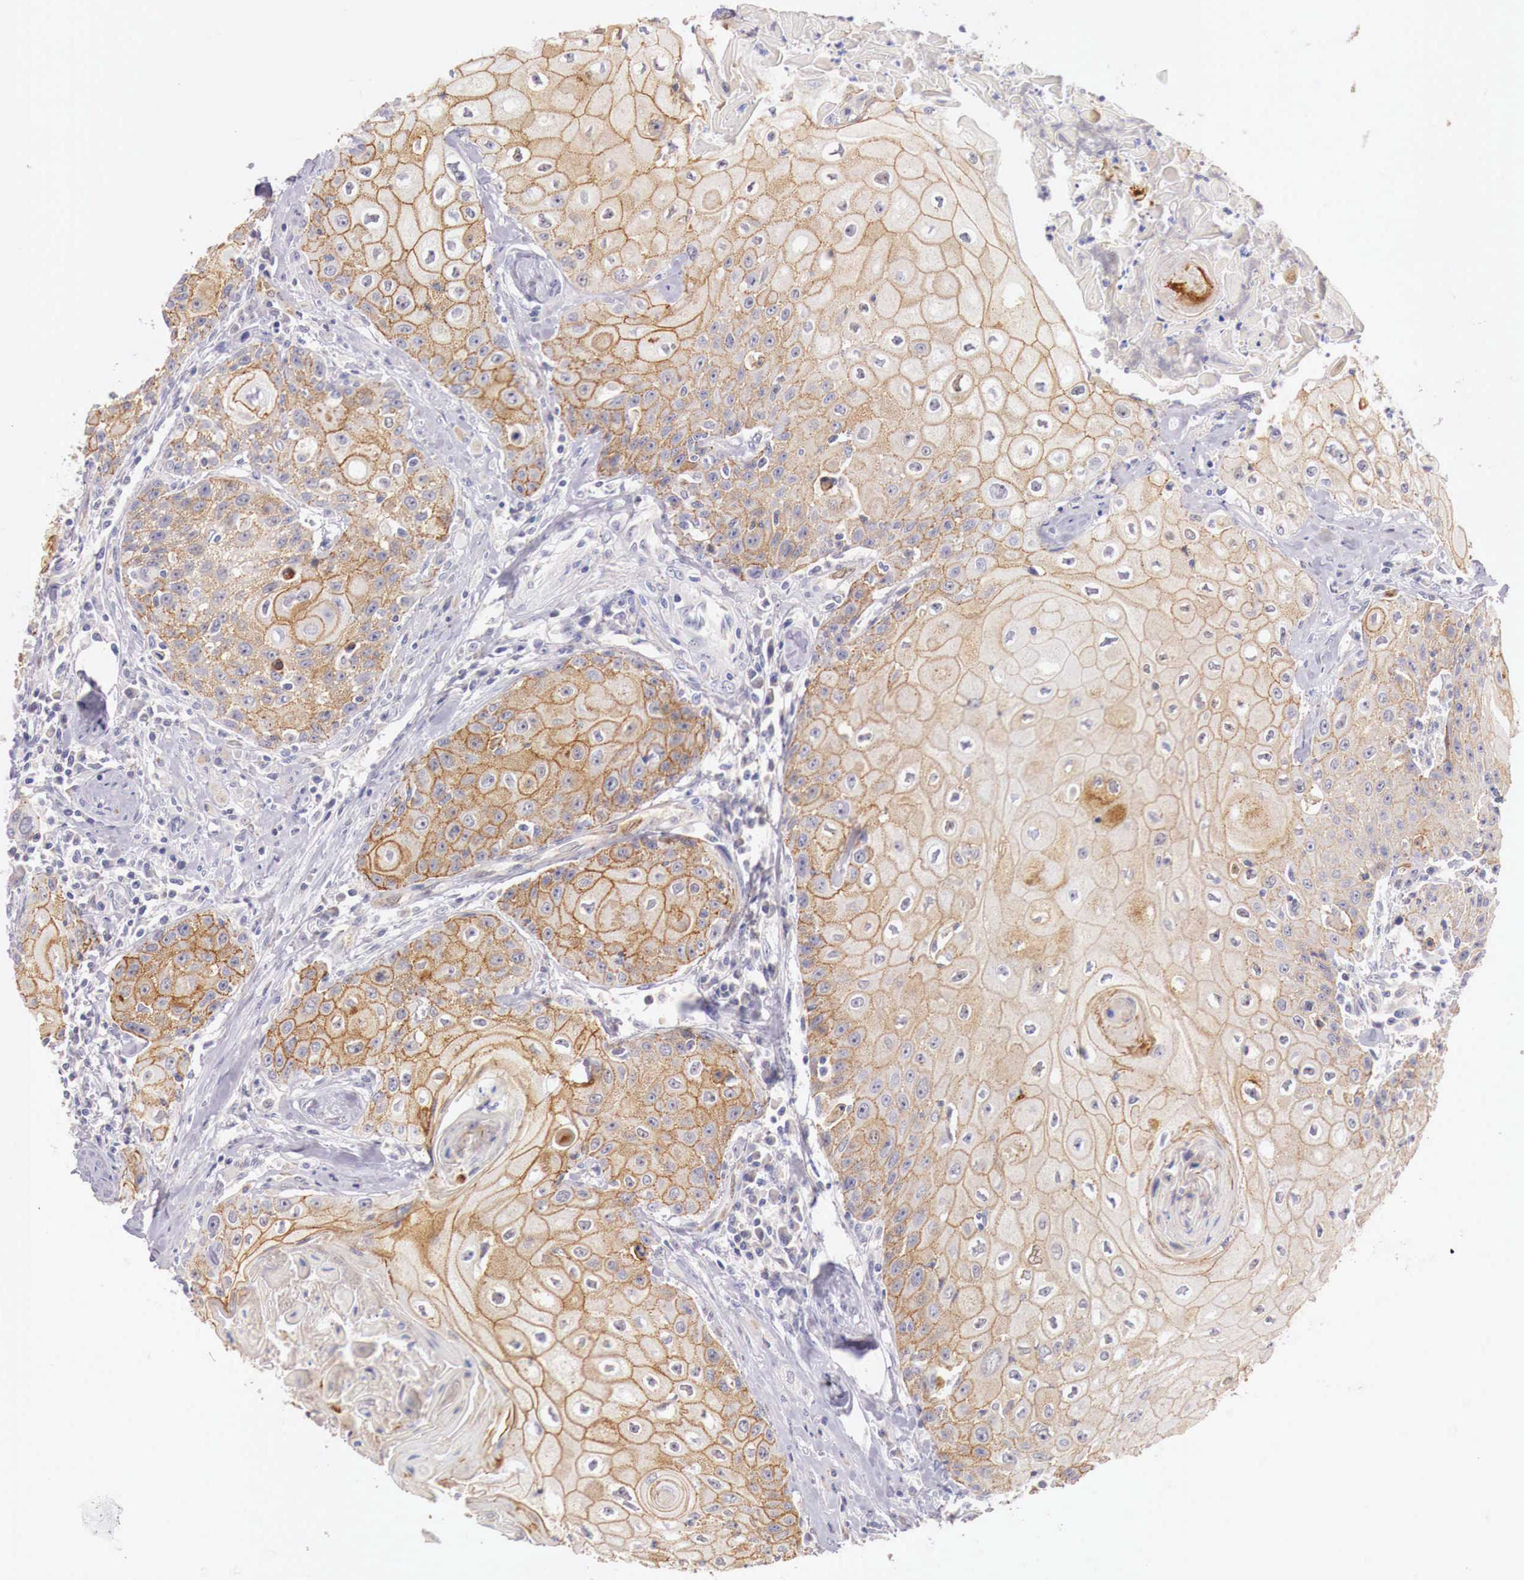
{"staining": {"intensity": "moderate", "quantity": ">75%", "location": "cytoplasmic/membranous"}, "tissue": "head and neck cancer", "cell_type": "Tumor cells", "image_type": "cancer", "snomed": [{"axis": "morphology", "description": "Squamous cell carcinoma, NOS"}, {"axis": "topography", "description": "Oral tissue"}, {"axis": "topography", "description": "Head-Neck"}], "caption": "This is an image of IHC staining of squamous cell carcinoma (head and neck), which shows moderate expression in the cytoplasmic/membranous of tumor cells.", "gene": "ITIH6", "patient": {"sex": "female", "age": 82}}